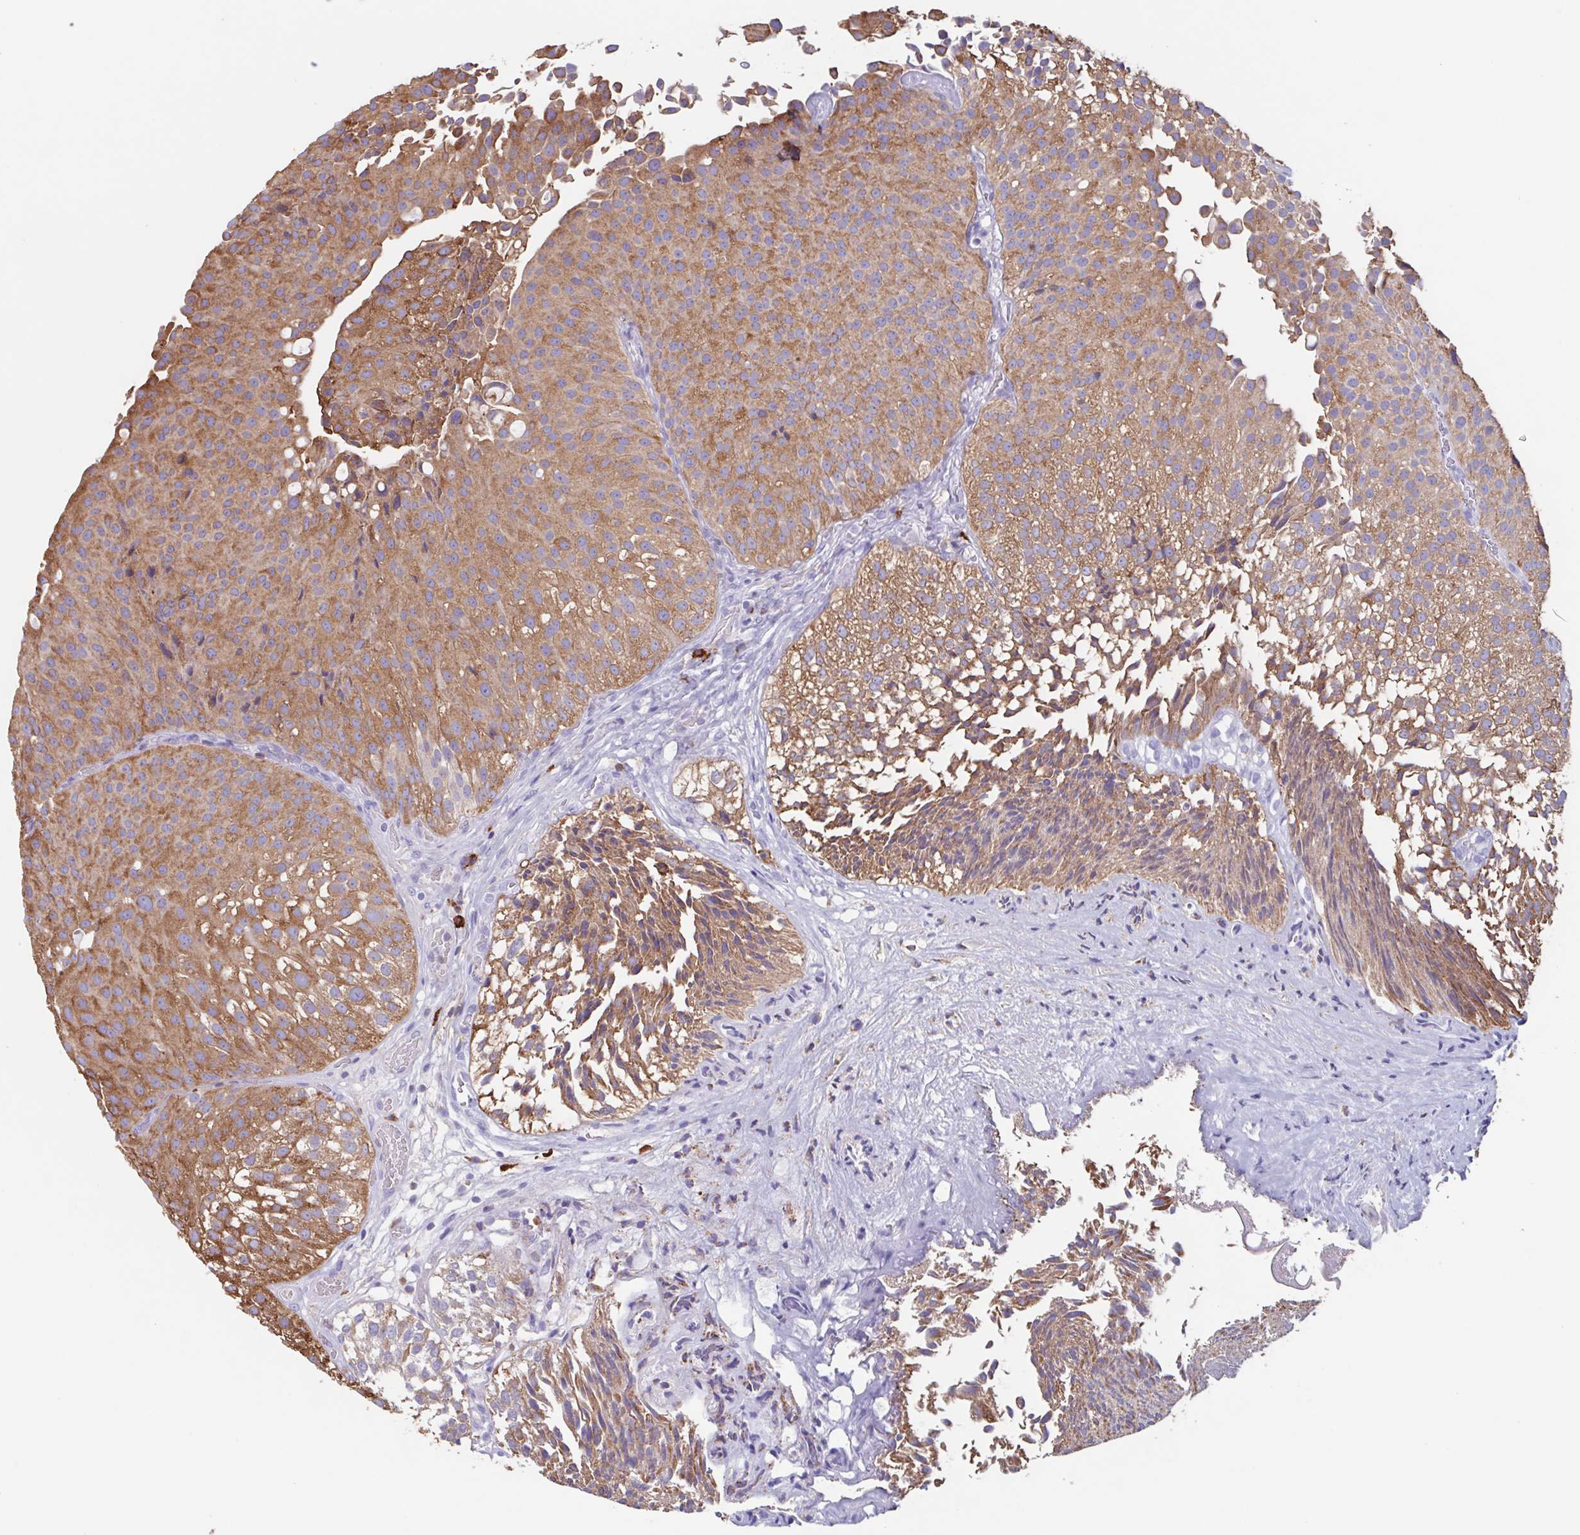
{"staining": {"intensity": "moderate", "quantity": ">75%", "location": "cytoplasmic/membranous"}, "tissue": "urothelial cancer", "cell_type": "Tumor cells", "image_type": "cancer", "snomed": [{"axis": "morphology", "description": "Urothelial carcinoma, Low grade"}, {"axis": "topography", "description": "Urinary bladder"}], "caption": "Immunohistochemical staining of urothelial cancer demonstrates moderate cytoplasmic/membranous protein expression in approximately >75% of tumor cells.", "gene": "TPD52", "patient": {"sex": "male", "age": 80}}